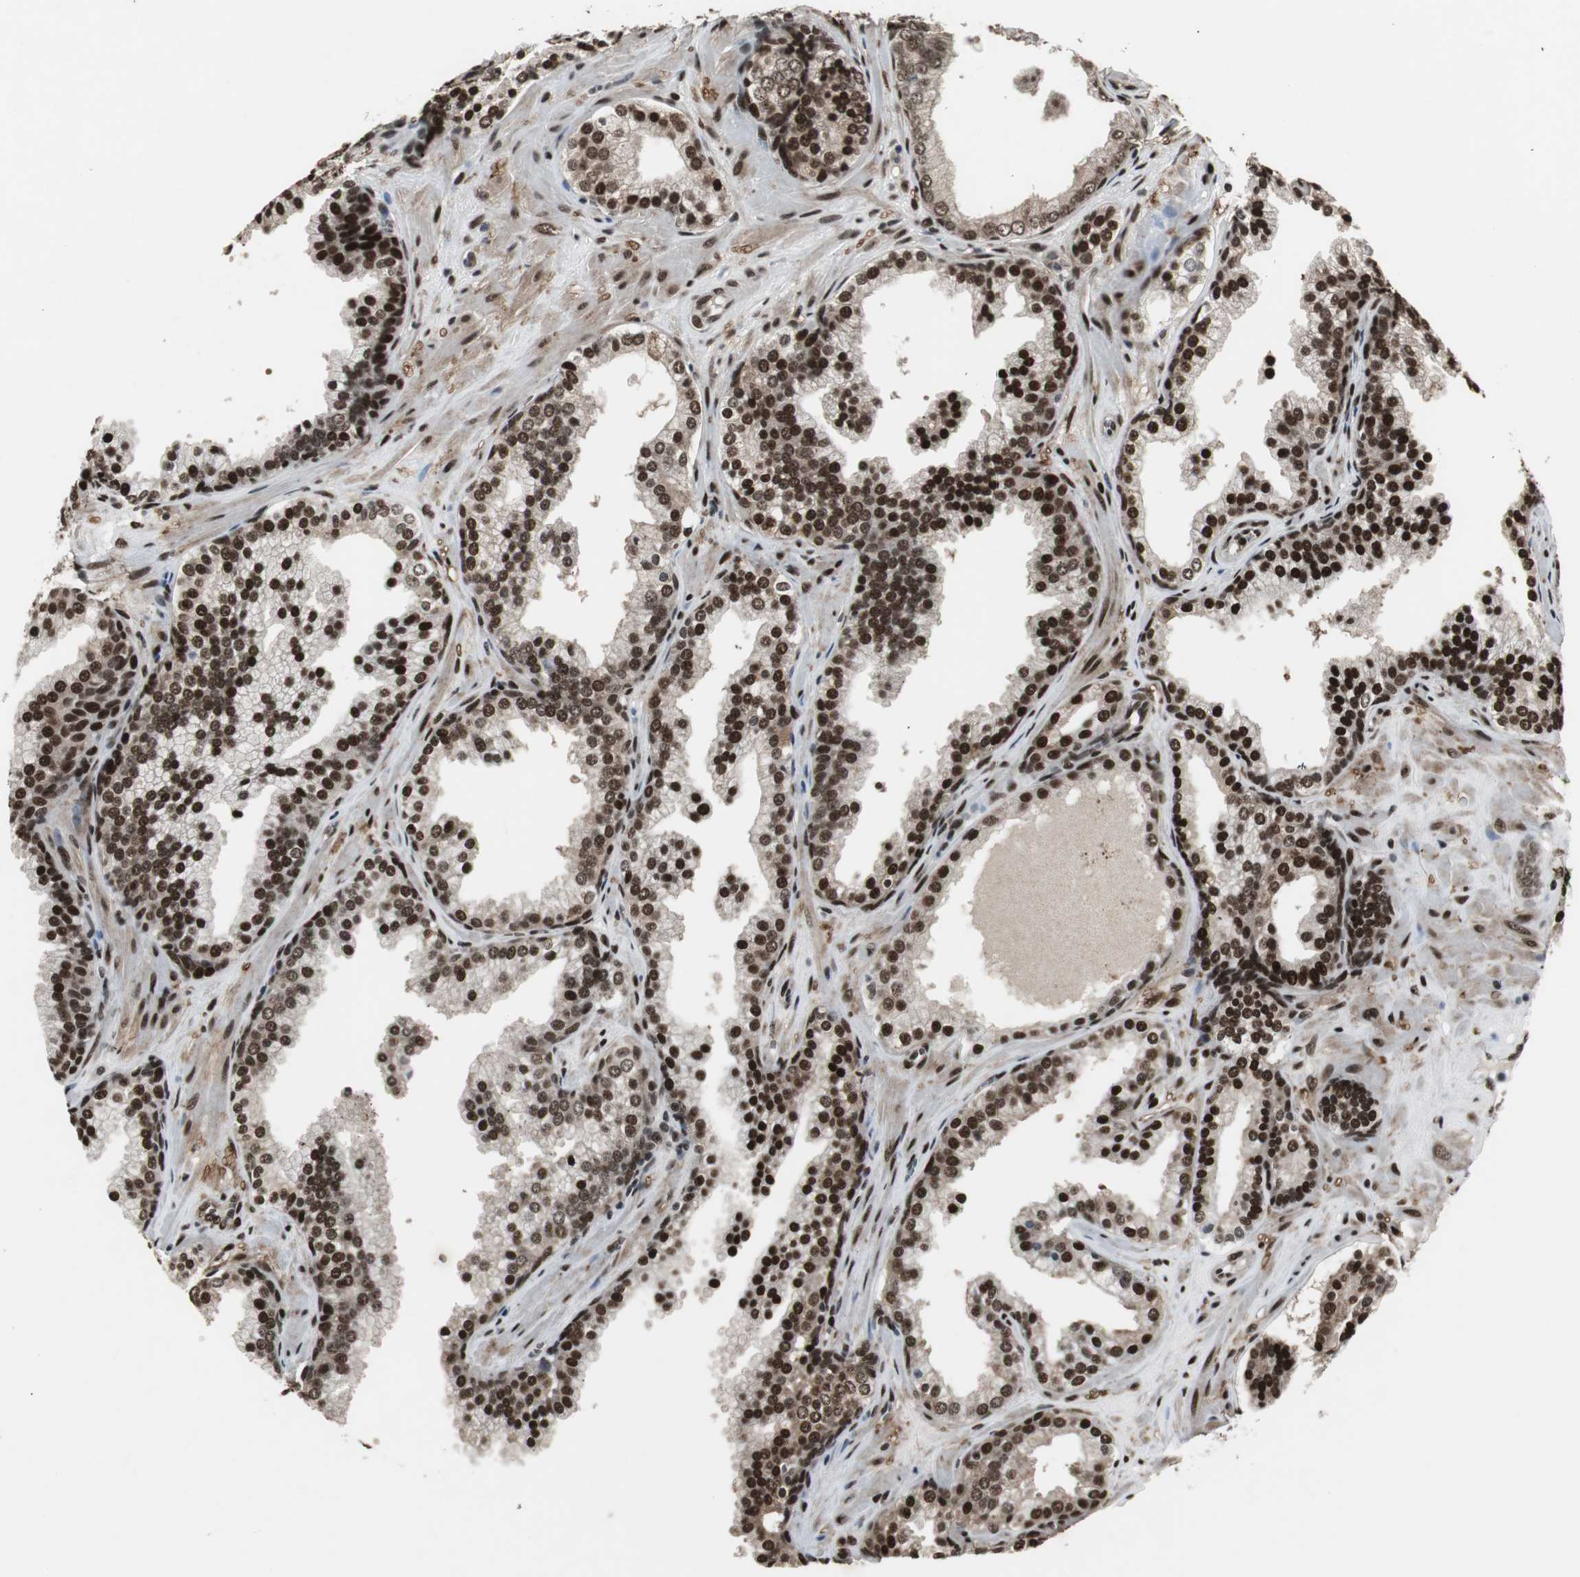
{"staining": {"intensity": "strong", "quantity": ">75%", "location": "nuclear"}, "tissue": "prostate cancer", "cell_type": "Tumor cells", "image_type": "cancer", "snomed": [{"axis": "morphology", "description": "Adenocarcinoma, Low grade"}, {"axis": "topography", "description": "Prostate"}], "caption": "Prostate cancer (adenocarcinoma (low-grade)) stained with DAB IHC shows high levels of strong nuclear positivity in about >75% of tumor cells.", "gene": "TAF5", "patient": {"sex": "male", "age": 57}}